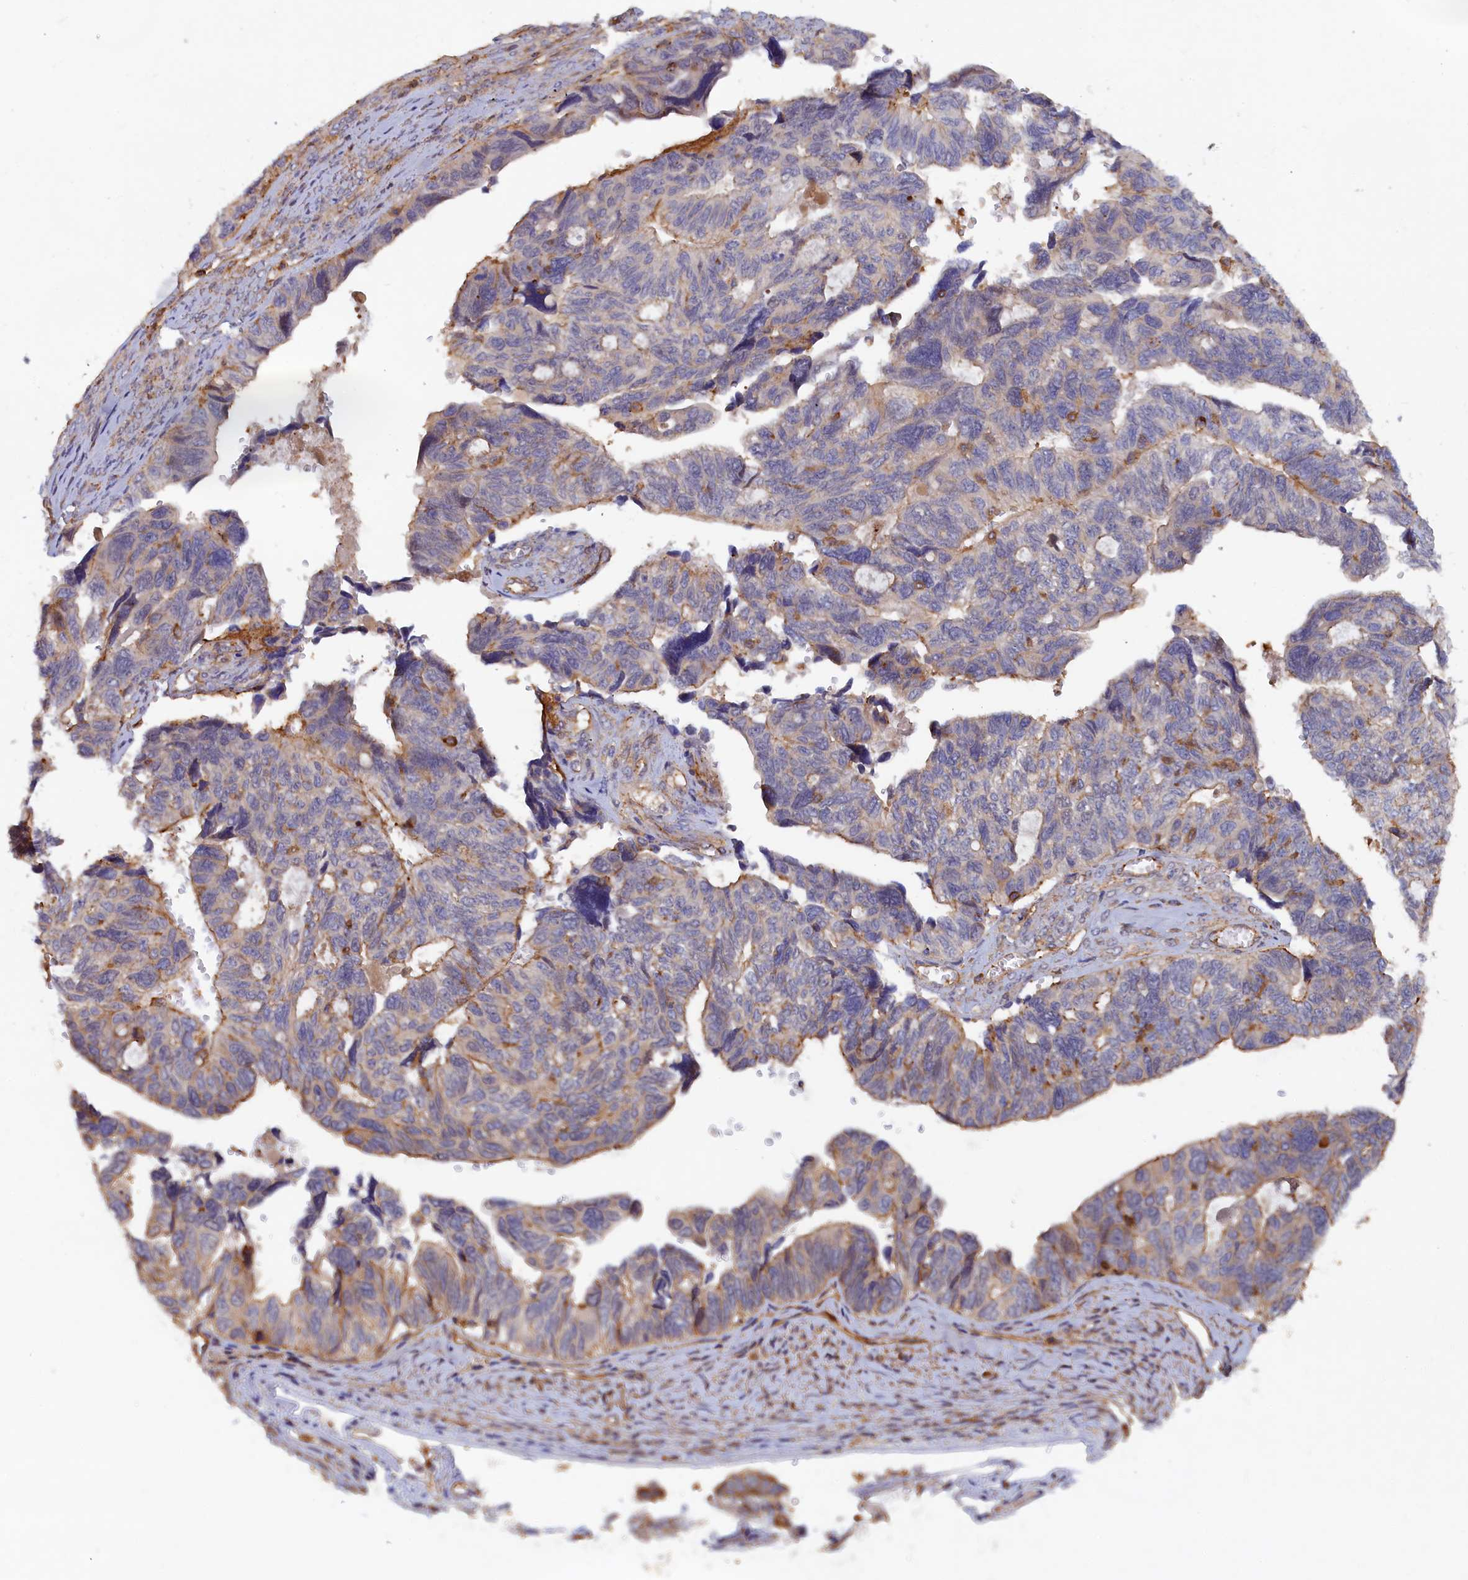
{"staining": {"intensity": "weak", "quantity": "<25%", "location": "cytoplasmic/membranous"}, "tissue": "ovarian cancer", "cell_type": "Tumor cells", "image_type": "cancer", "snomed": [{"axis": "morphology", "description": "Cystadenocarcinoma, serous, NOS"}, {"axis": "topography", "description": "Ovary"}], "caption": "This is an IHC image of ovarian serous cystadenocarcinoma. There is no expression in tumor cells.", "gene": "ANKRD27", "patient": {"sex": "female", "age": 79}}